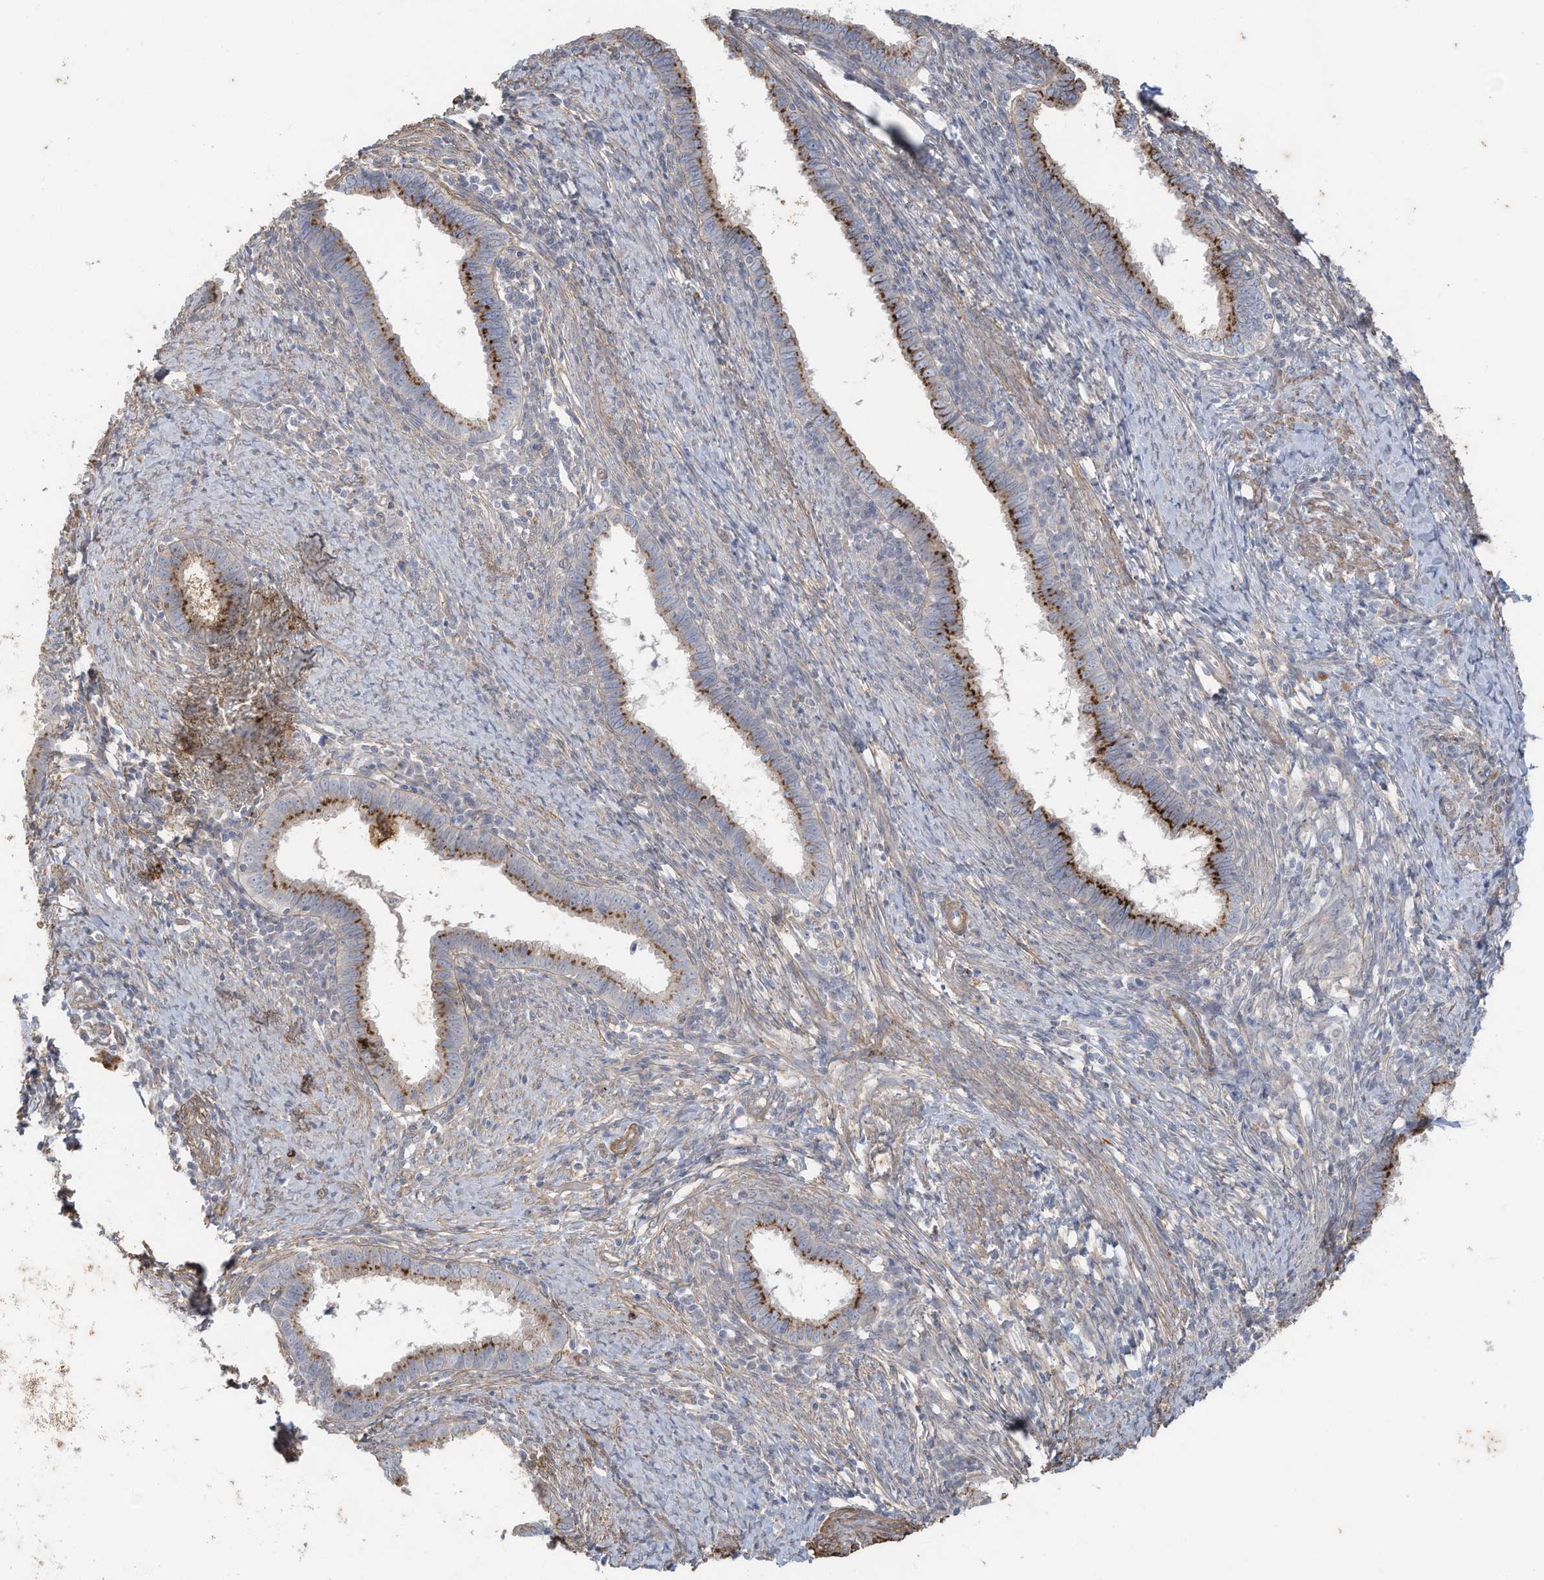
{"staining": {"intensity": "moderate", "quantity": ">75%", "location": "cytoplasmic/membranous"}, "tissue": "cervical cancer", "cell_type": "Tumor cells", "image_type": "cancer", "snomed": [{"axis": "morphology", "description": "Adenocarcinoma, NOS"}, {"axis": "topography", "description": "Cervix"}], "caption": "This photomicrograph displays immunohistochemistry staining of human adenocarcinoma (cervical), with medium moderate cytoplasmic/membranous positivity in about >75% of tumor cells.", "gene": "SLC17A7", "patient": {"sex": "female", "age": 36}}